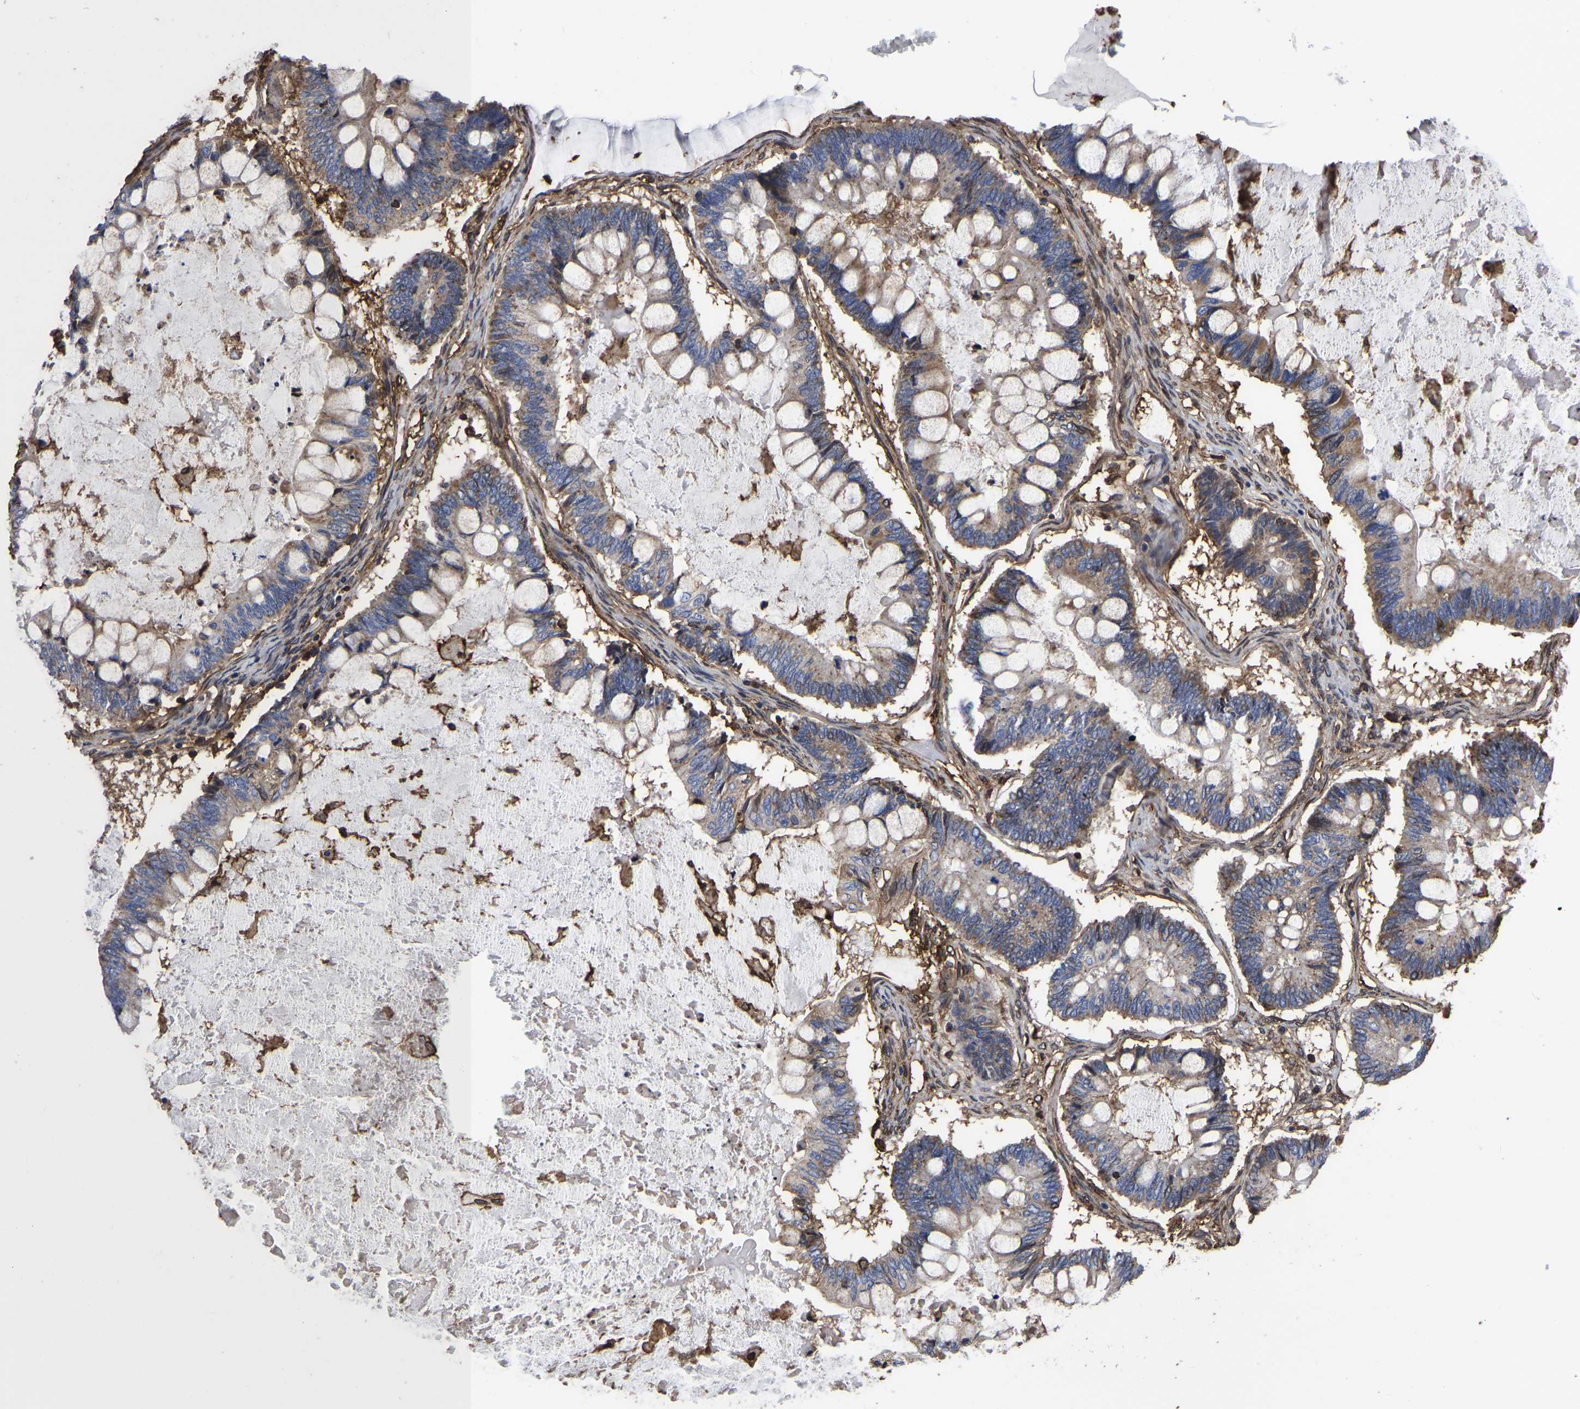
{"staining": {"intensity": "weak", "quantity": "25%-75%", "location": "cytoplasmic/membranous"}, "tissue": "ovarian cancer", "cell_type": "Tumor cells", "image_type": "cancer", "snomed": [{"axis": "morphology", "description": "Cystadenocarcinoma, mucinous, NOS"}, {"axis": "topography", "description": "Ovary"}], "caption": "Human ovarian cancer stained with a protein marker shows weak staining in tumor cells.", "gene": "LIF", "patient": {"sex": "female", "age": 61}}